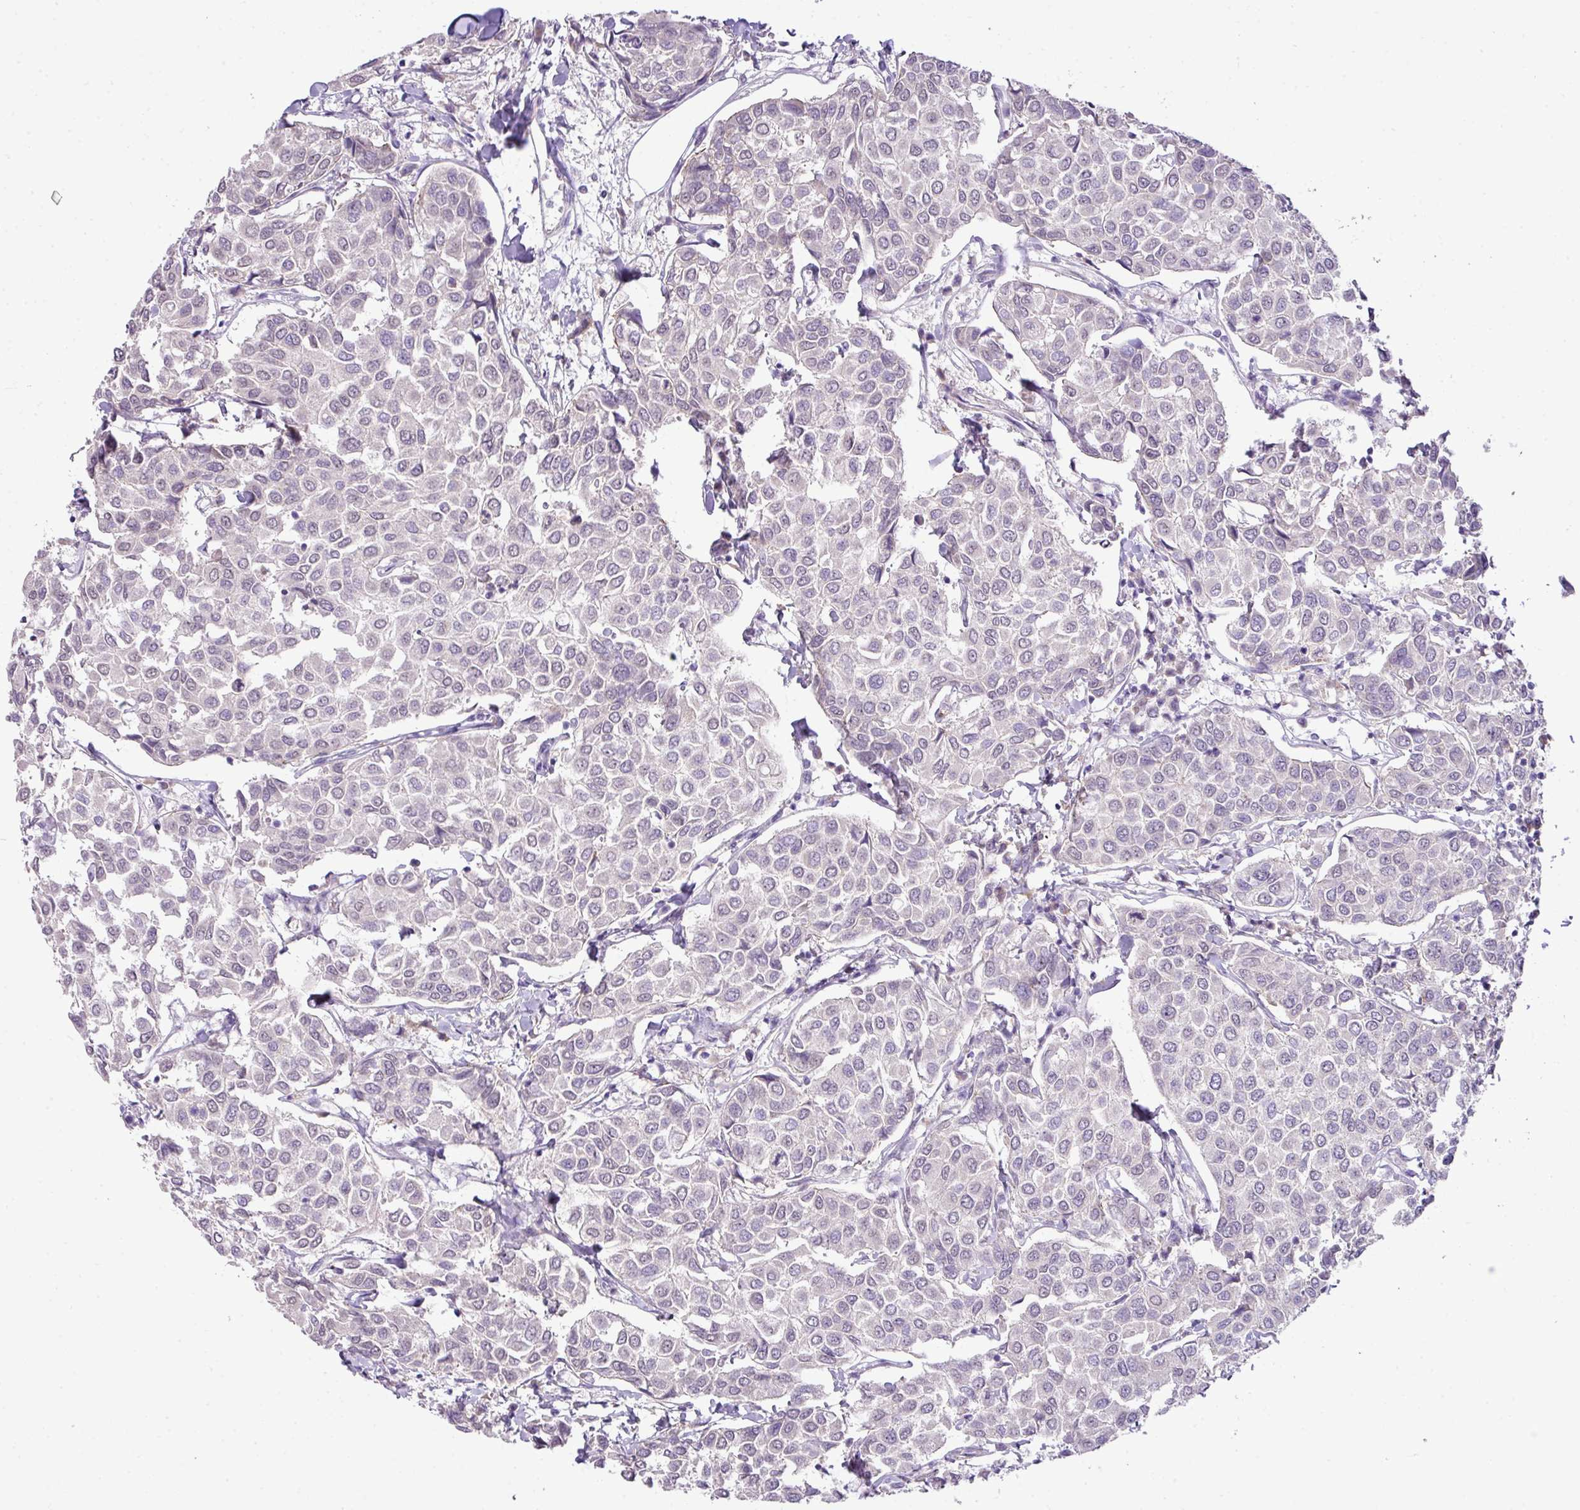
{"staining": {"intensity": "negative", "quantity": "none", "location": "none"}, "tissue": "breast cancer", "cell_type": "Tumor cells", "image_type": "cancer", "snomed": [{"axis": "morphology", "description": "Duct carcinoma"}, {"axis": "topography", "description": "Breast"}], "caption": "Breast cancer (invasive ductal carcinoma) stained for a protein using immunohistochemistry (IHC) exhibits no positivity tumor cells.", "gene": "DIP2A", "patient": {"sex": "female", "age": 55}}